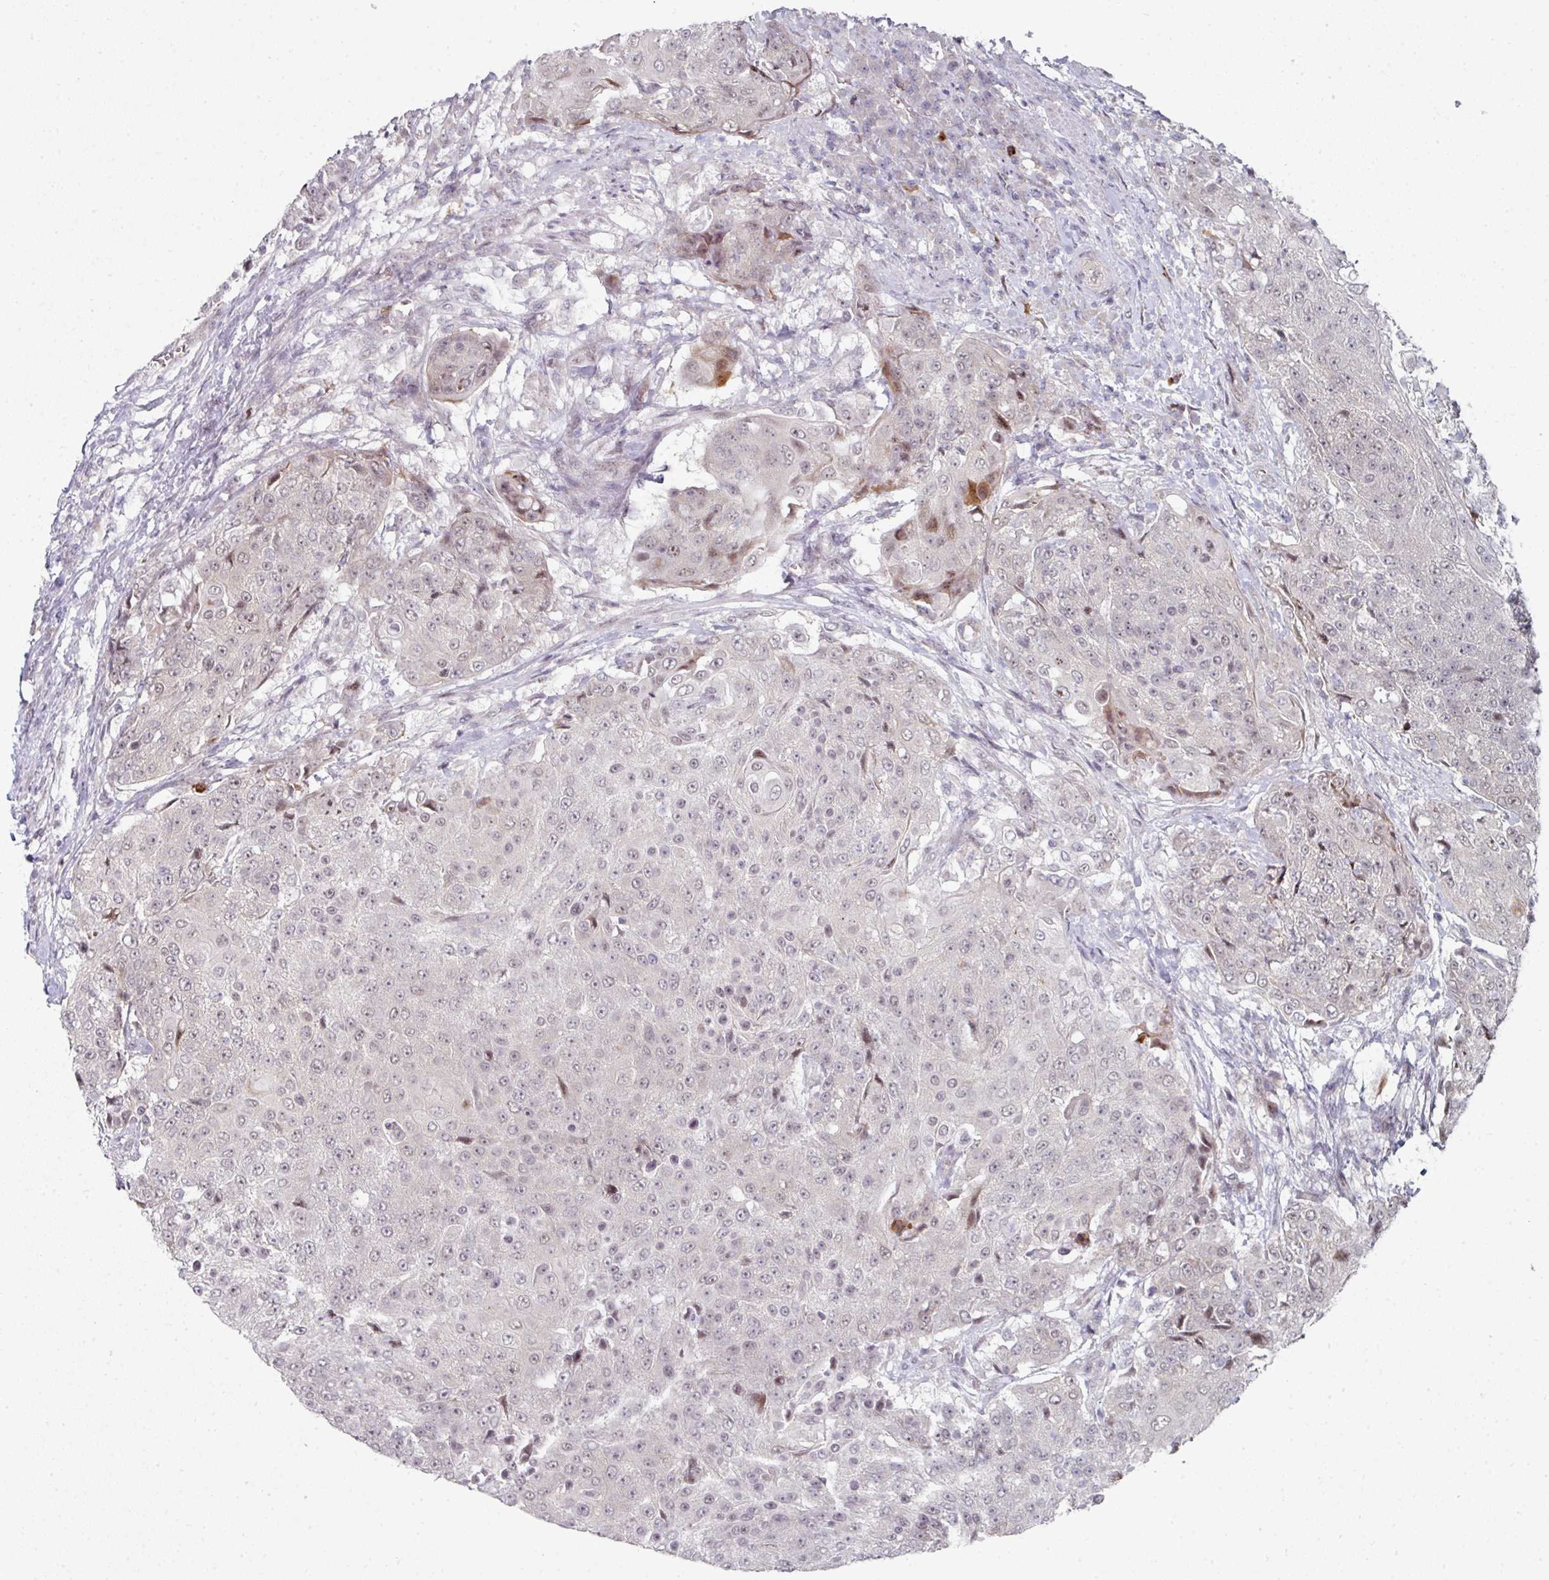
{"staining": {"intensity": "moderate", "quantity": "<25%", "location": "cytoplasmic/membranous"}, "tissue": "urothelial cancer", "cell_type": "Tumor cells", "image_type": "cancer", "snomed": [{"axis": "morphology", "description": "Urothelial carcinoma, High grade"}, {"axis": "topography", "description": "Urinary bladder"}], "caption": "Immunohistochemical staining of human urothelial carcinoma (high-grade) demonstrates moderate cytoplasmic/membranous protein expression in about <25% of tumor cells.", "gene": "TMCC1", "patient": {"sex": "female", "age": 63}}